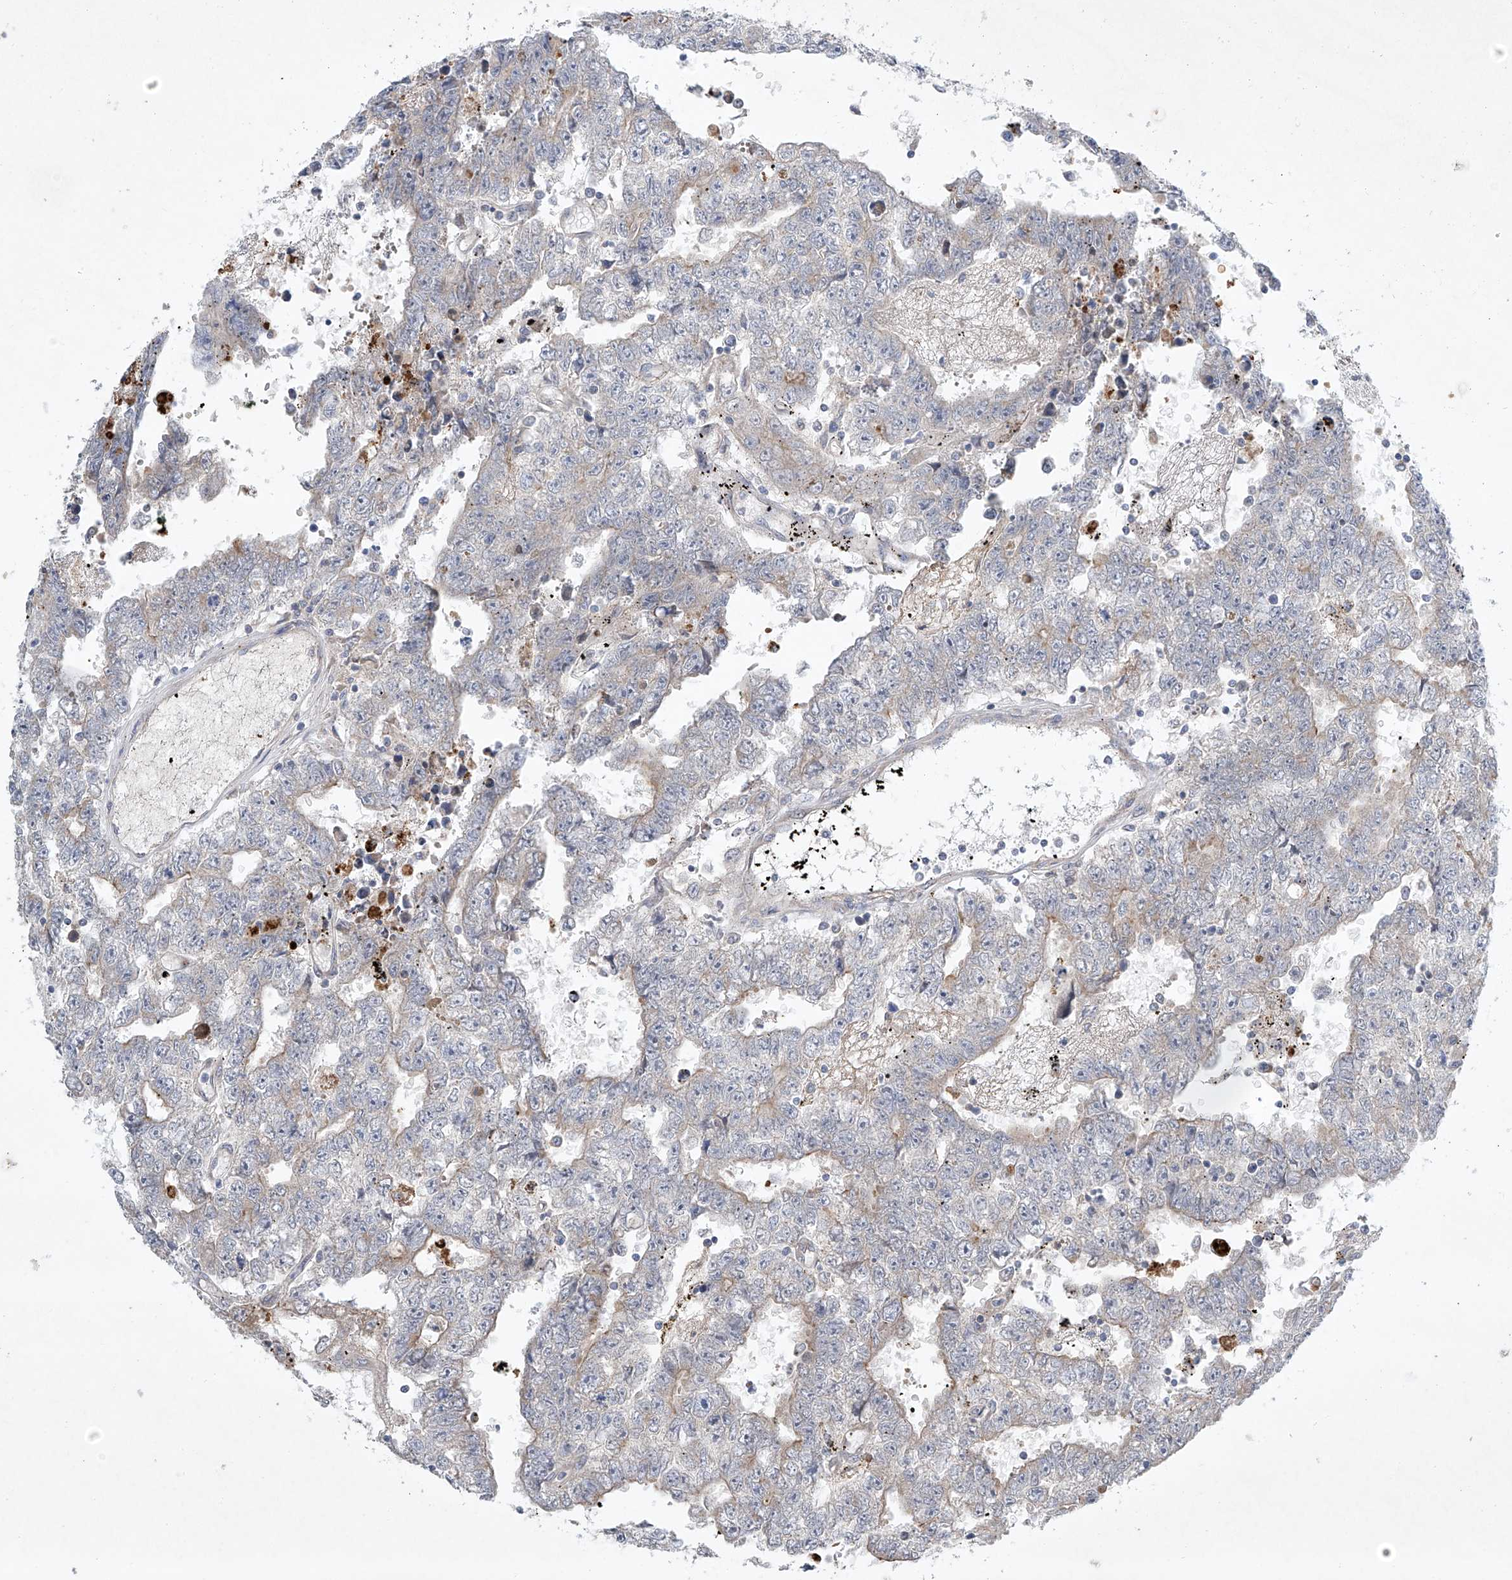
{"staining": {"intensity": "weak", "quantity": "<25%", "location": "cytoplasmic/membranous"}, "tissue": "testis cancer", "cell_type": "Tumor cells", "image_type": "cancer", "snomed": [{"axis": "morphology", "description": "Carcinoma, Embryonal, NOS"}, {"axis": "topography", "description": "Testis"}], "caption": "The IHC image has no significant positivity in tumor cells of embryonal carcinoma (testis) tissue.", "gene": "TJAP1", "patient": {"sex": "male", "age": 25}}